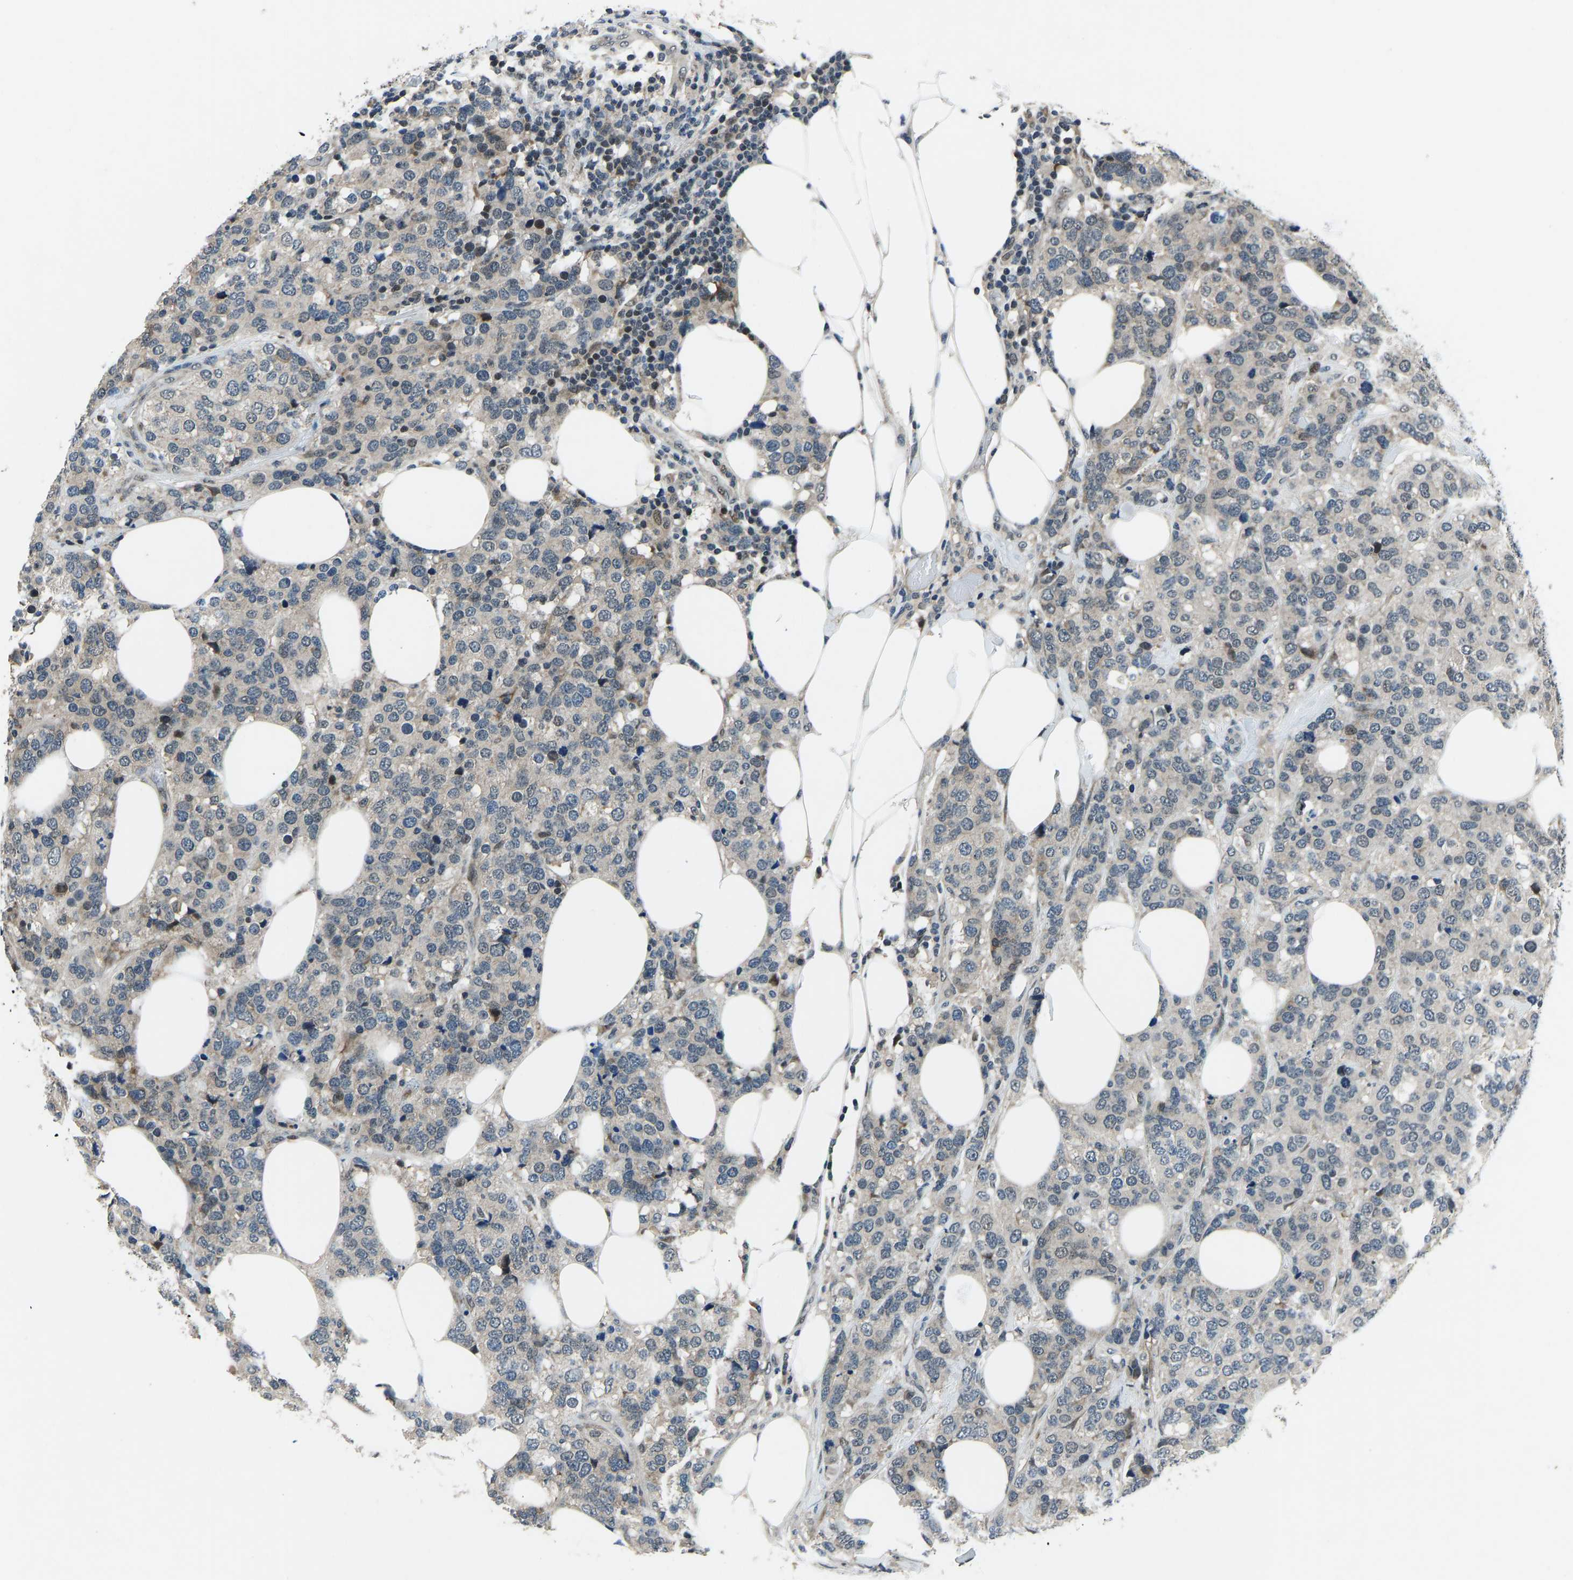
{"staining": {"intensity": "moderate", "quantity": "<25%", "location": "cytoplasmic/membranous"}, "tissue": "breast cancer", "cell_type": "Tumor cells", "image_type": "cancer", "snomed": [{"axis": "morphology", "description": "Lobular carcinoma"}, {"axis": "topography", "description": "Breast"}], "caption": "Brown immunohistochemical staining in lobular carcinoma (breast) reveals moderate cytoplasmic/membranous expression in about <25% of tumor cells. The staining was performed using DAB (3,3'-diaminobenzidine), with brown indicating positive protein expression. Nuclei are stained blue with hematoxylin.", "gene": "RLIM", "patient": {"sex": "female", "age": 59}}